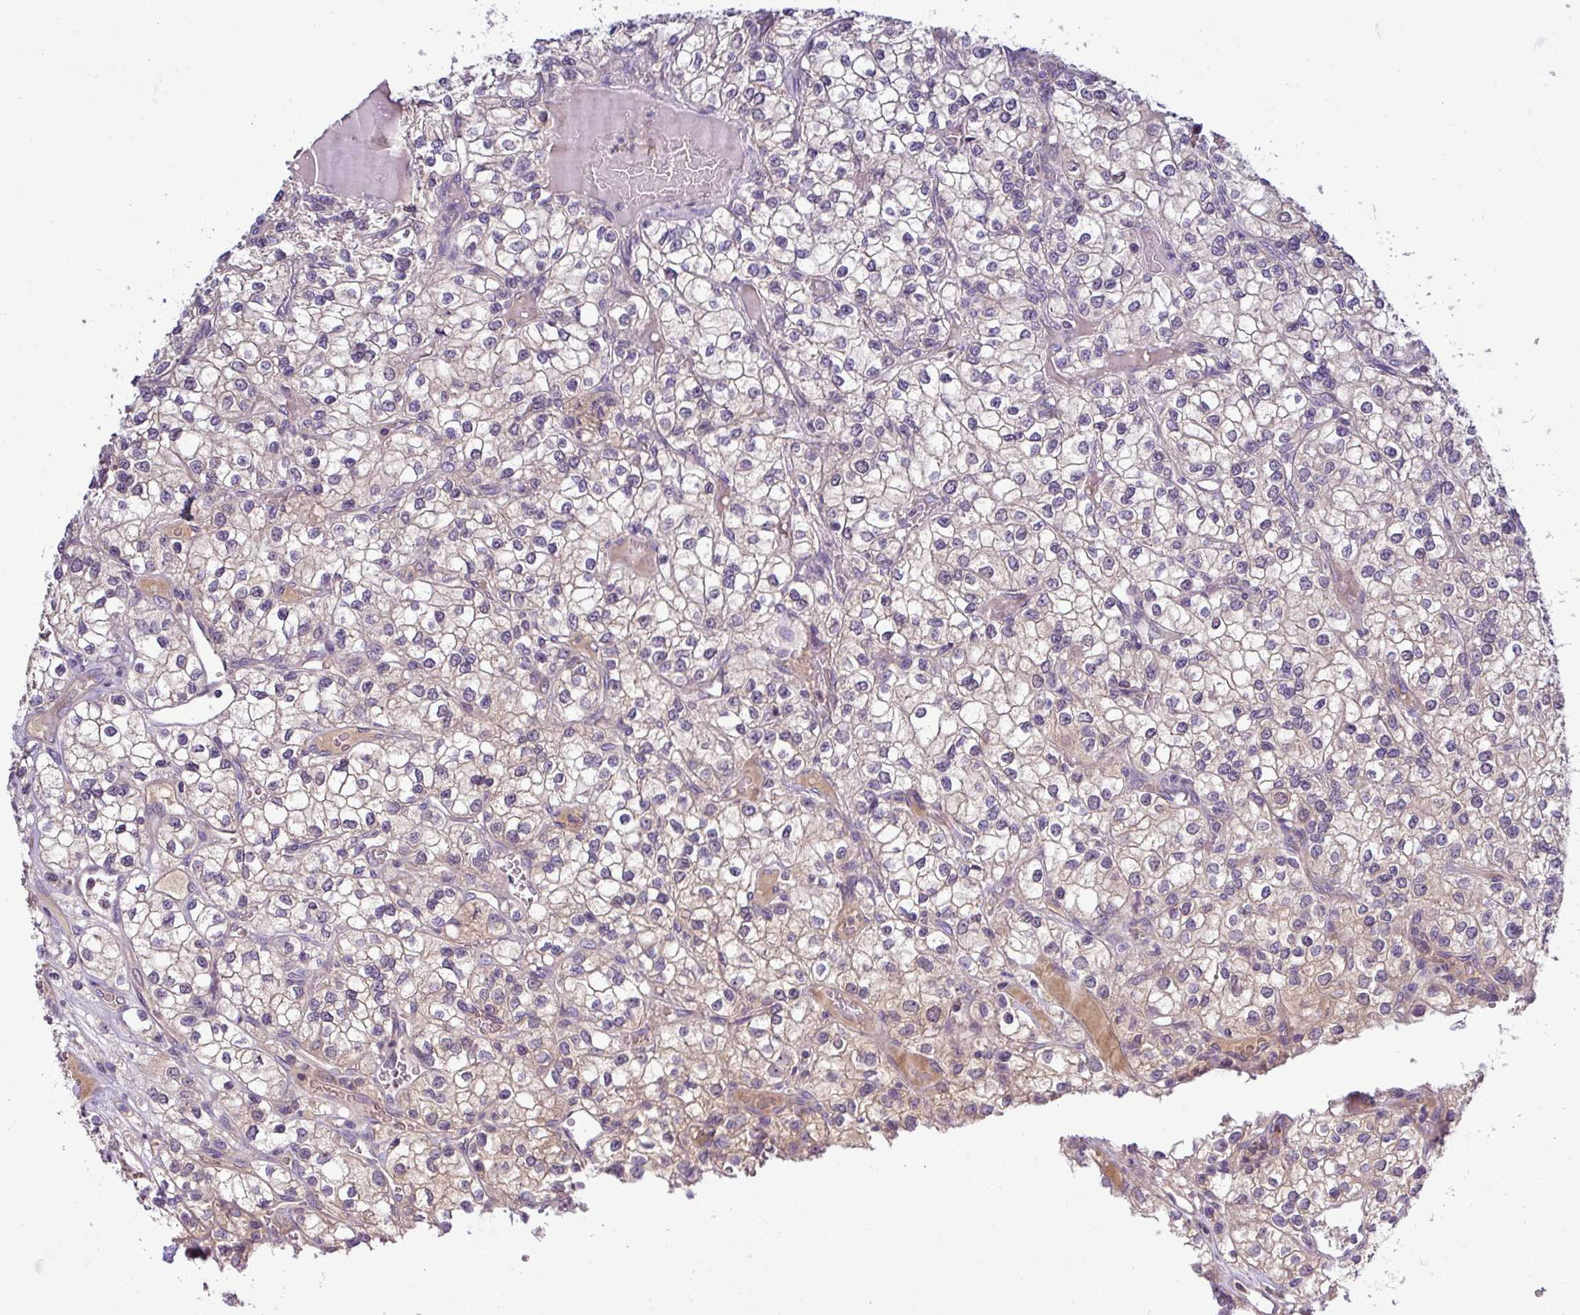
{"staining": {"intensity": "weak", "quantity": "<25%", "location": "cytoplasmic/membranous"}, "tissue": "renal cancer", "cell_type": "Tumor cells", "image_type": "cancer", "snomed": [{"axis": "morphology", "description": "Adenocarcinoma, NOS"}, {"axis": "topography", "description": "Kidney"}], "caption": "Immunohistochemistry (IHC) of human adenocarcinoma (renal) displays no positivity in tumor cells.", "gene": "TMEM62", "patient": {"sex": "male", "age": 80}}